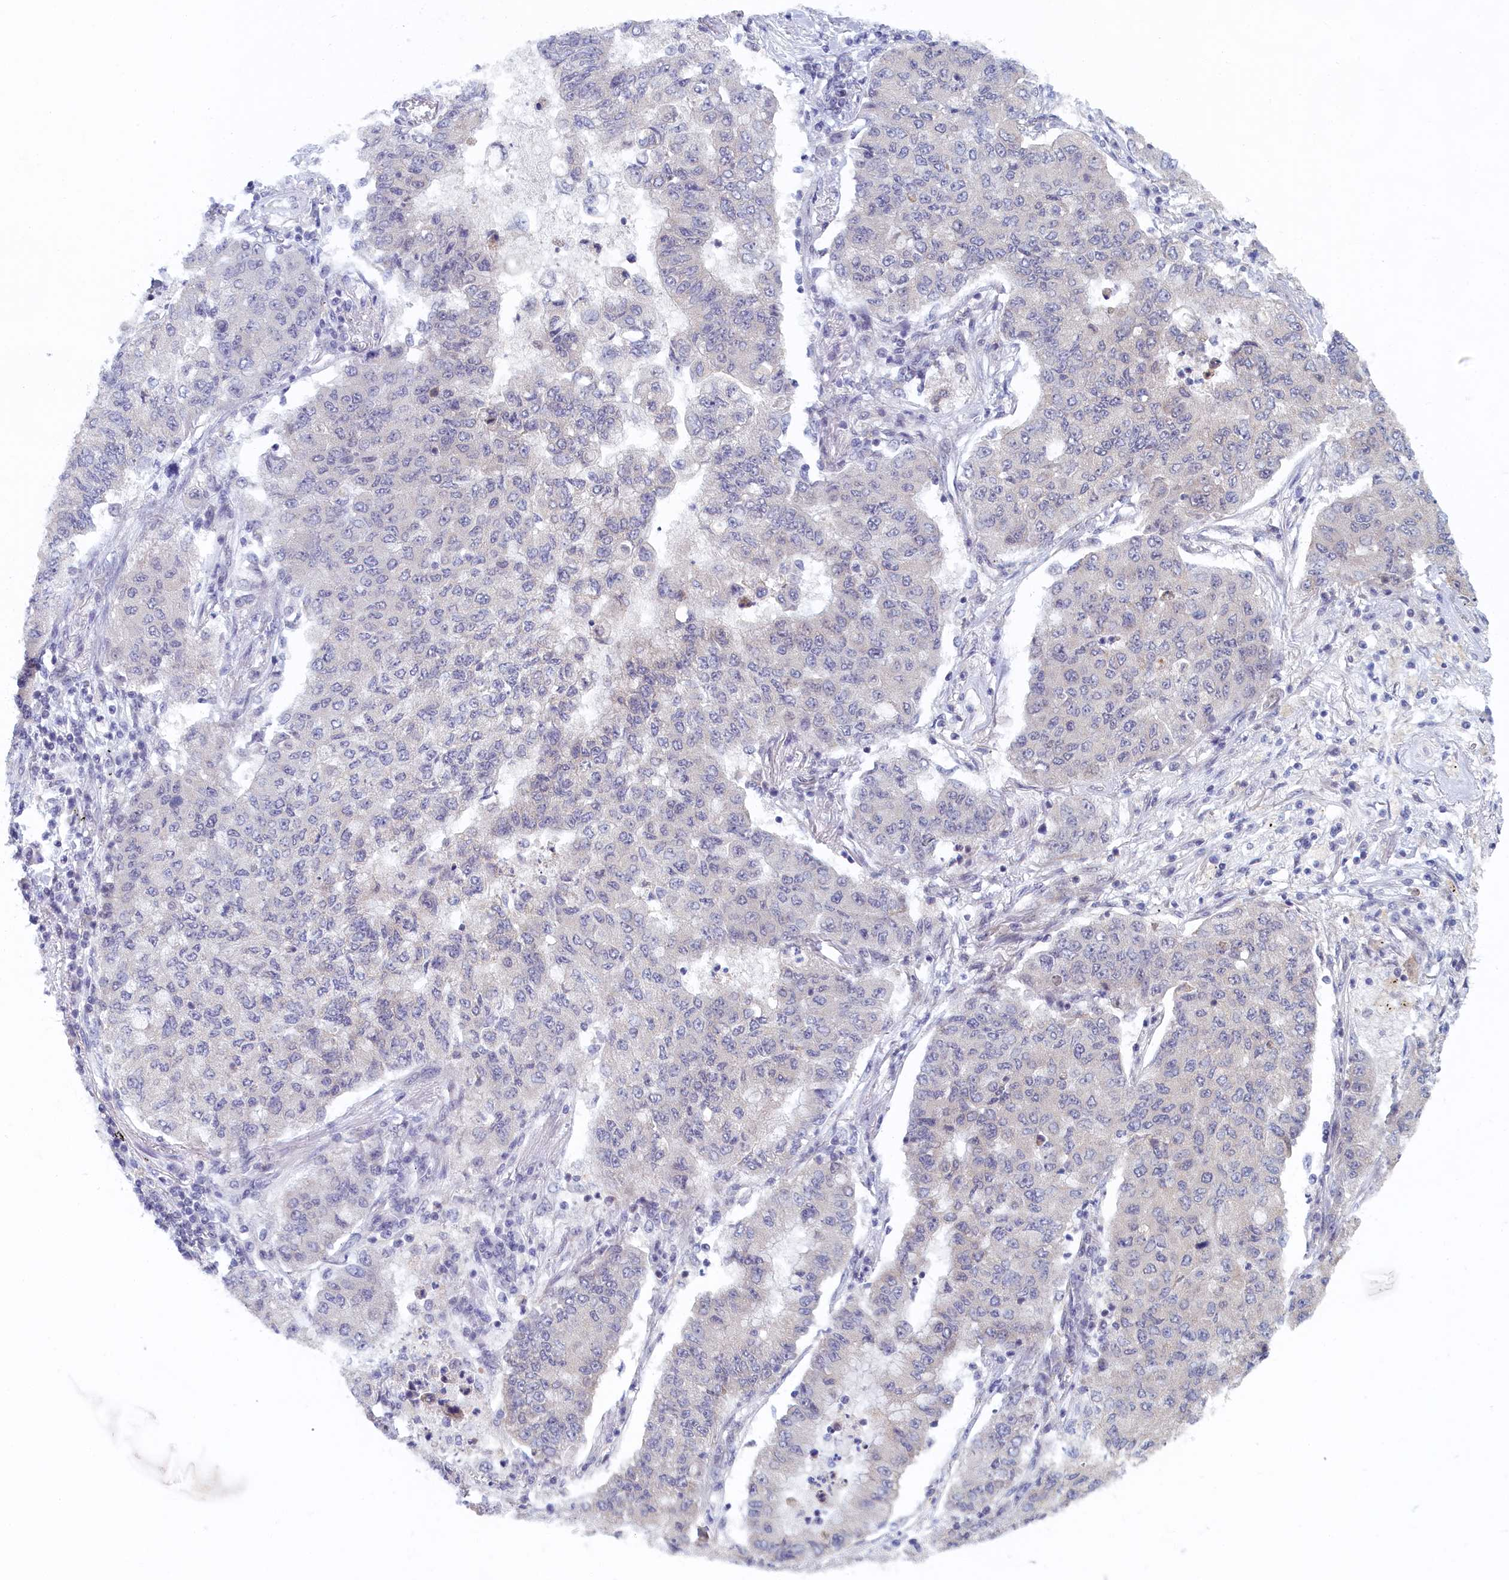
{"staining": {"intensity": "negative", "quantity": "none", "location": "none"}, "tissue": "lung cancer", "cell_type": "Tumor cells", "image_type": "cancer", "snomed": [{"axis": "morphology", "description": "Squamous cell carcinoma, NOS"}, {"axis": "topography", "description": "Lung"}], "caption": "Immunohistochemistry (IHC) of human lung cancer (squamous cell carcinoma) reveals no staining in tumor cells.", "gene": "DNAJC17", "patient": {"sex": "male", "age": 74}}